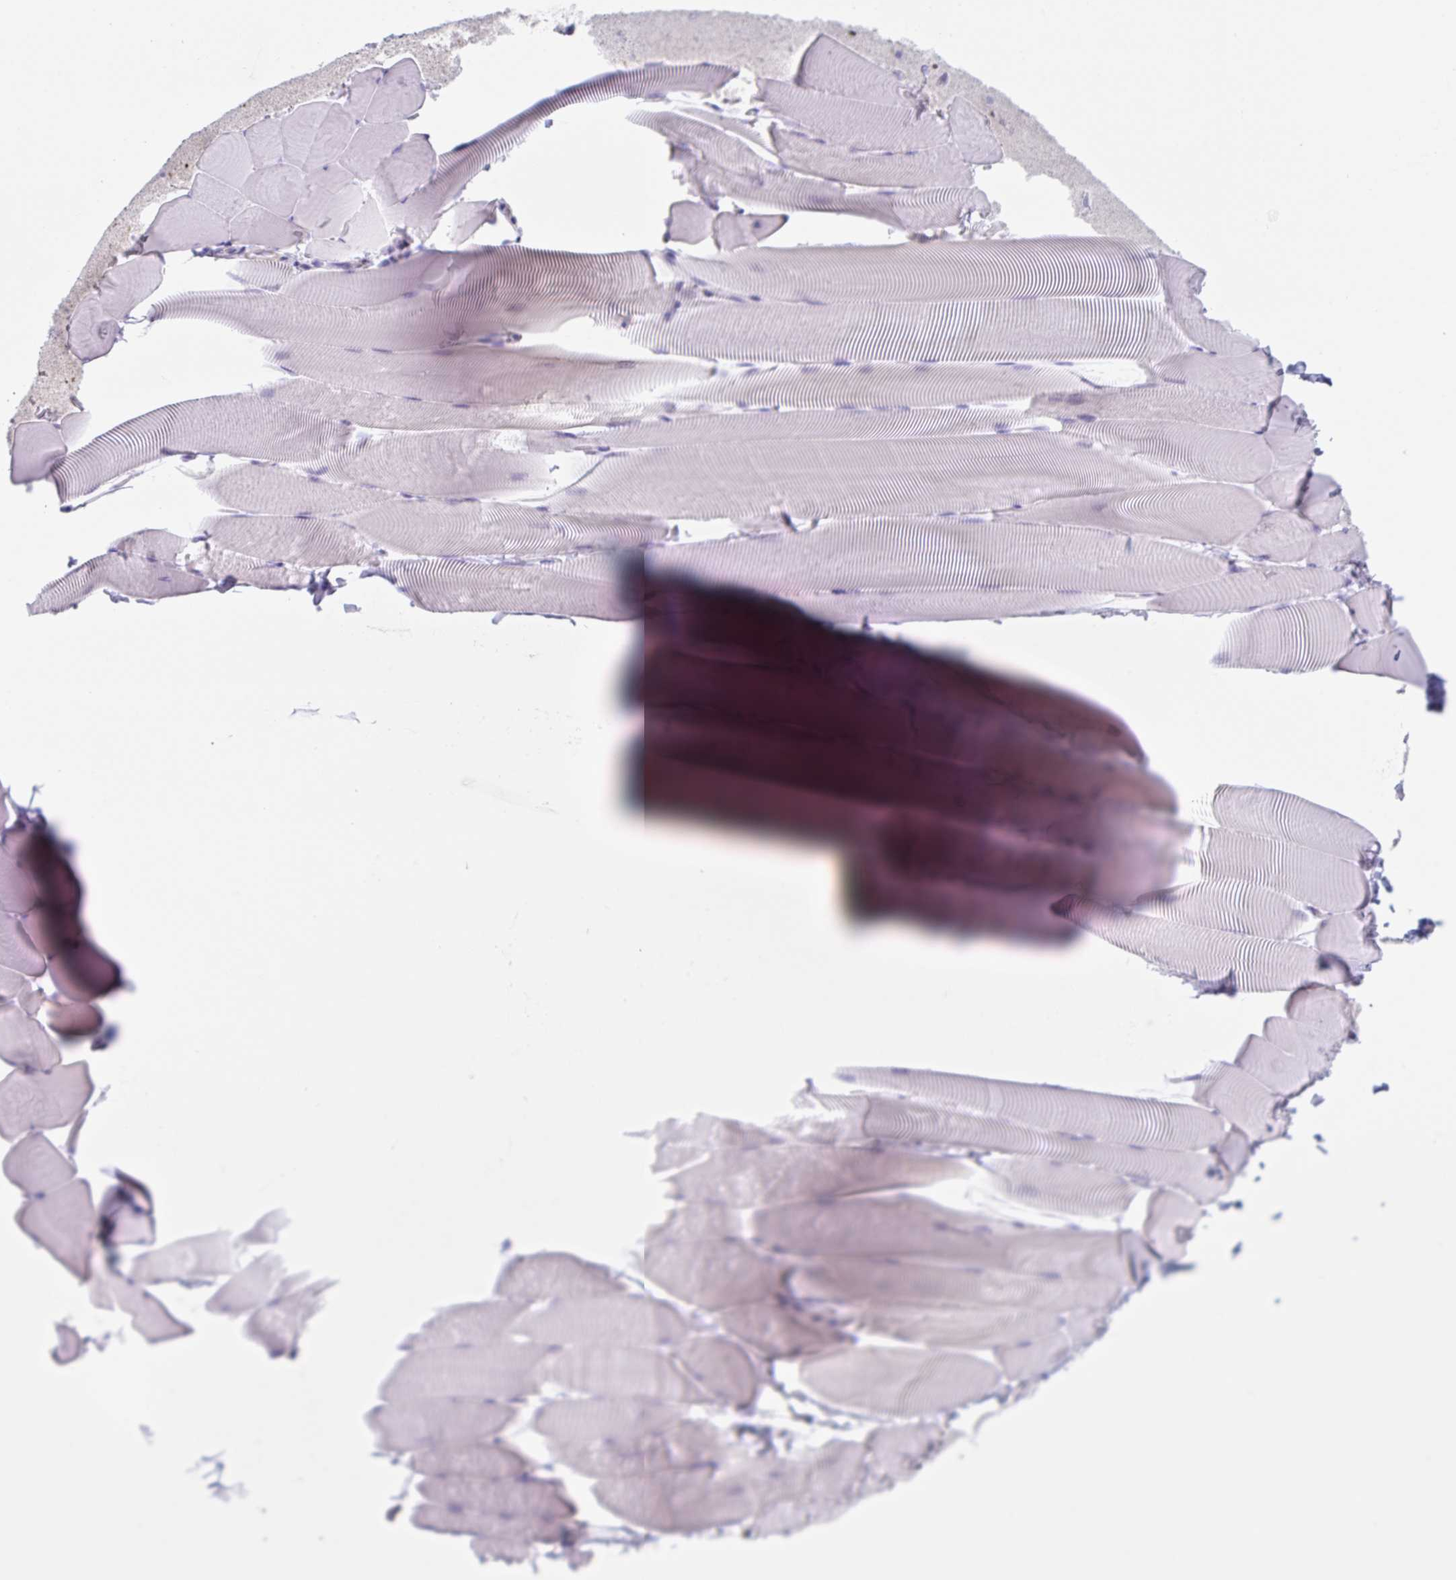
{"staining": {"intensity": "negative", "quantity": "none", "location": "none"}, "tissue": "skeletal muscle", "cell_type": "Myocytes", "image_type": "normal", "snomed": [{"axis": "morphology", "description": "Normal tissue, NOS"}, {"axis": "topography", "description": "Skeletal muscle"}], "caption": "Immunohistochemistry (IHC) histopathology image of unremarkable human skeletal muscle stained for a protein (brown), which shows no expression in myocytes.", "gene": "LENG9", "patient": {"sex": "male", "age": 25}}